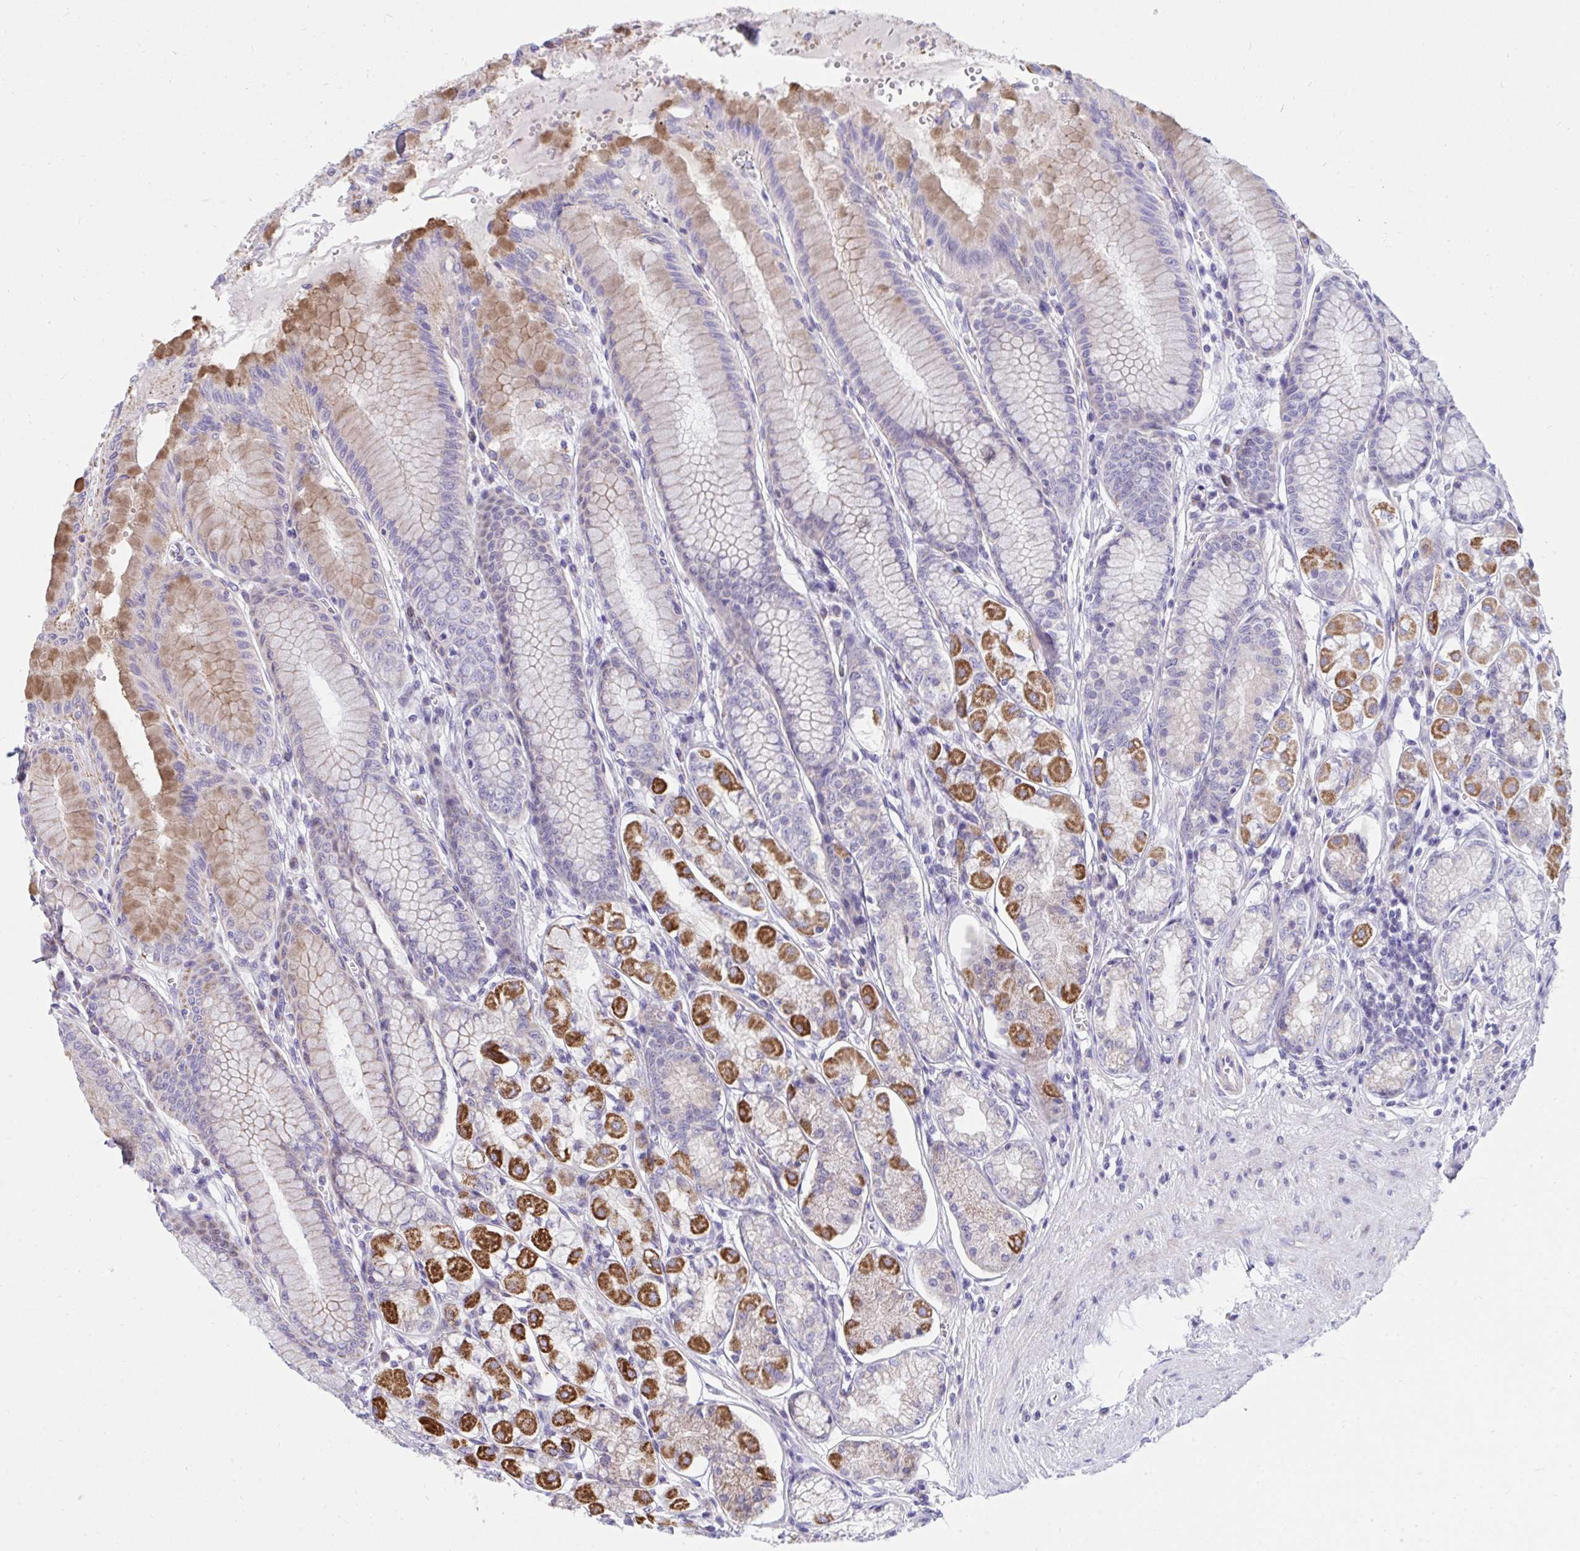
{"staining": {"intensity": "strong", "quantity": "25%-75%", "location": "cytoplasmic/membranous"}, "tissue": "stomach", "cell_type": "Glandular cells", "image_type": "normal", "snomed": [{"axis": "morphology", "description": "Normal tissue, NOS"}, {"axis": "topography", "description": "Stomach"}, {"axis": "topography", "description": "Stomach, lower"}], "caption": "Immunohistochemical staining of unremarkable stomach shows strong cytoplasmic/membranous protein positivity in about 25%-75% of glandular cells.", "gene": "DTX3", "patient": {"sex": "male", "age": 76}}